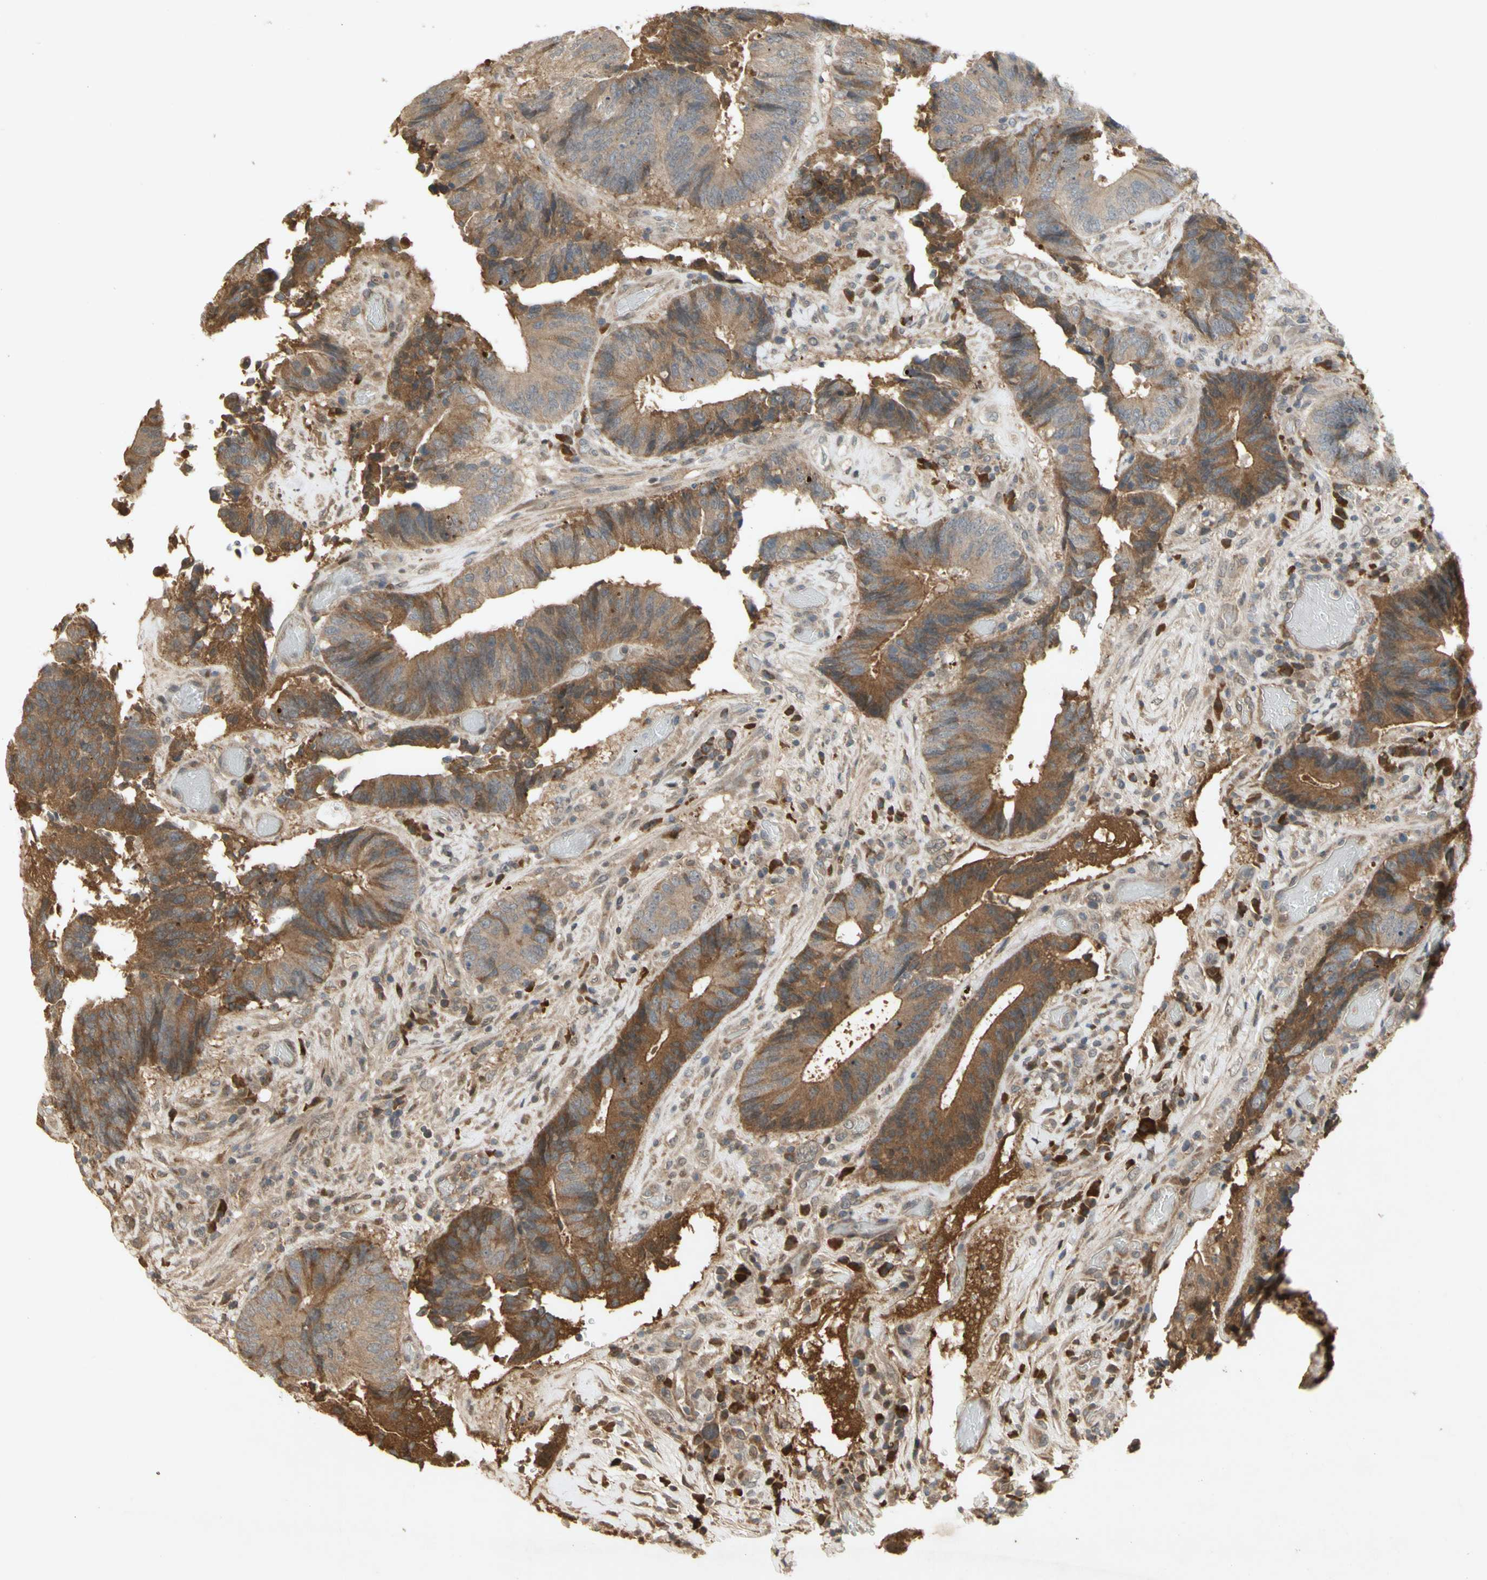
{"staining": {"intensity": "moderate", "quantity": "25%-75%", "location": "cytoplasmic/membranous"}, "tissue": "colorectal cancer", "cell_type": "Tumor cells", "image_type": "cancer", "snomed": [{"axis": "morphology", "description": "Adenocarcinoma, NOS"}, {"axis": "topography", "description": "Rectum"}], "caption": "Brown immunohistochemical staining in human colorectal cancer (adenocarcinoma) exhibits moderate cytoplasmic/membranous staining in about 25%-75% of tumor cells.", "gene": "NRG4", "patient": {"sex": "male", "age": 72}}